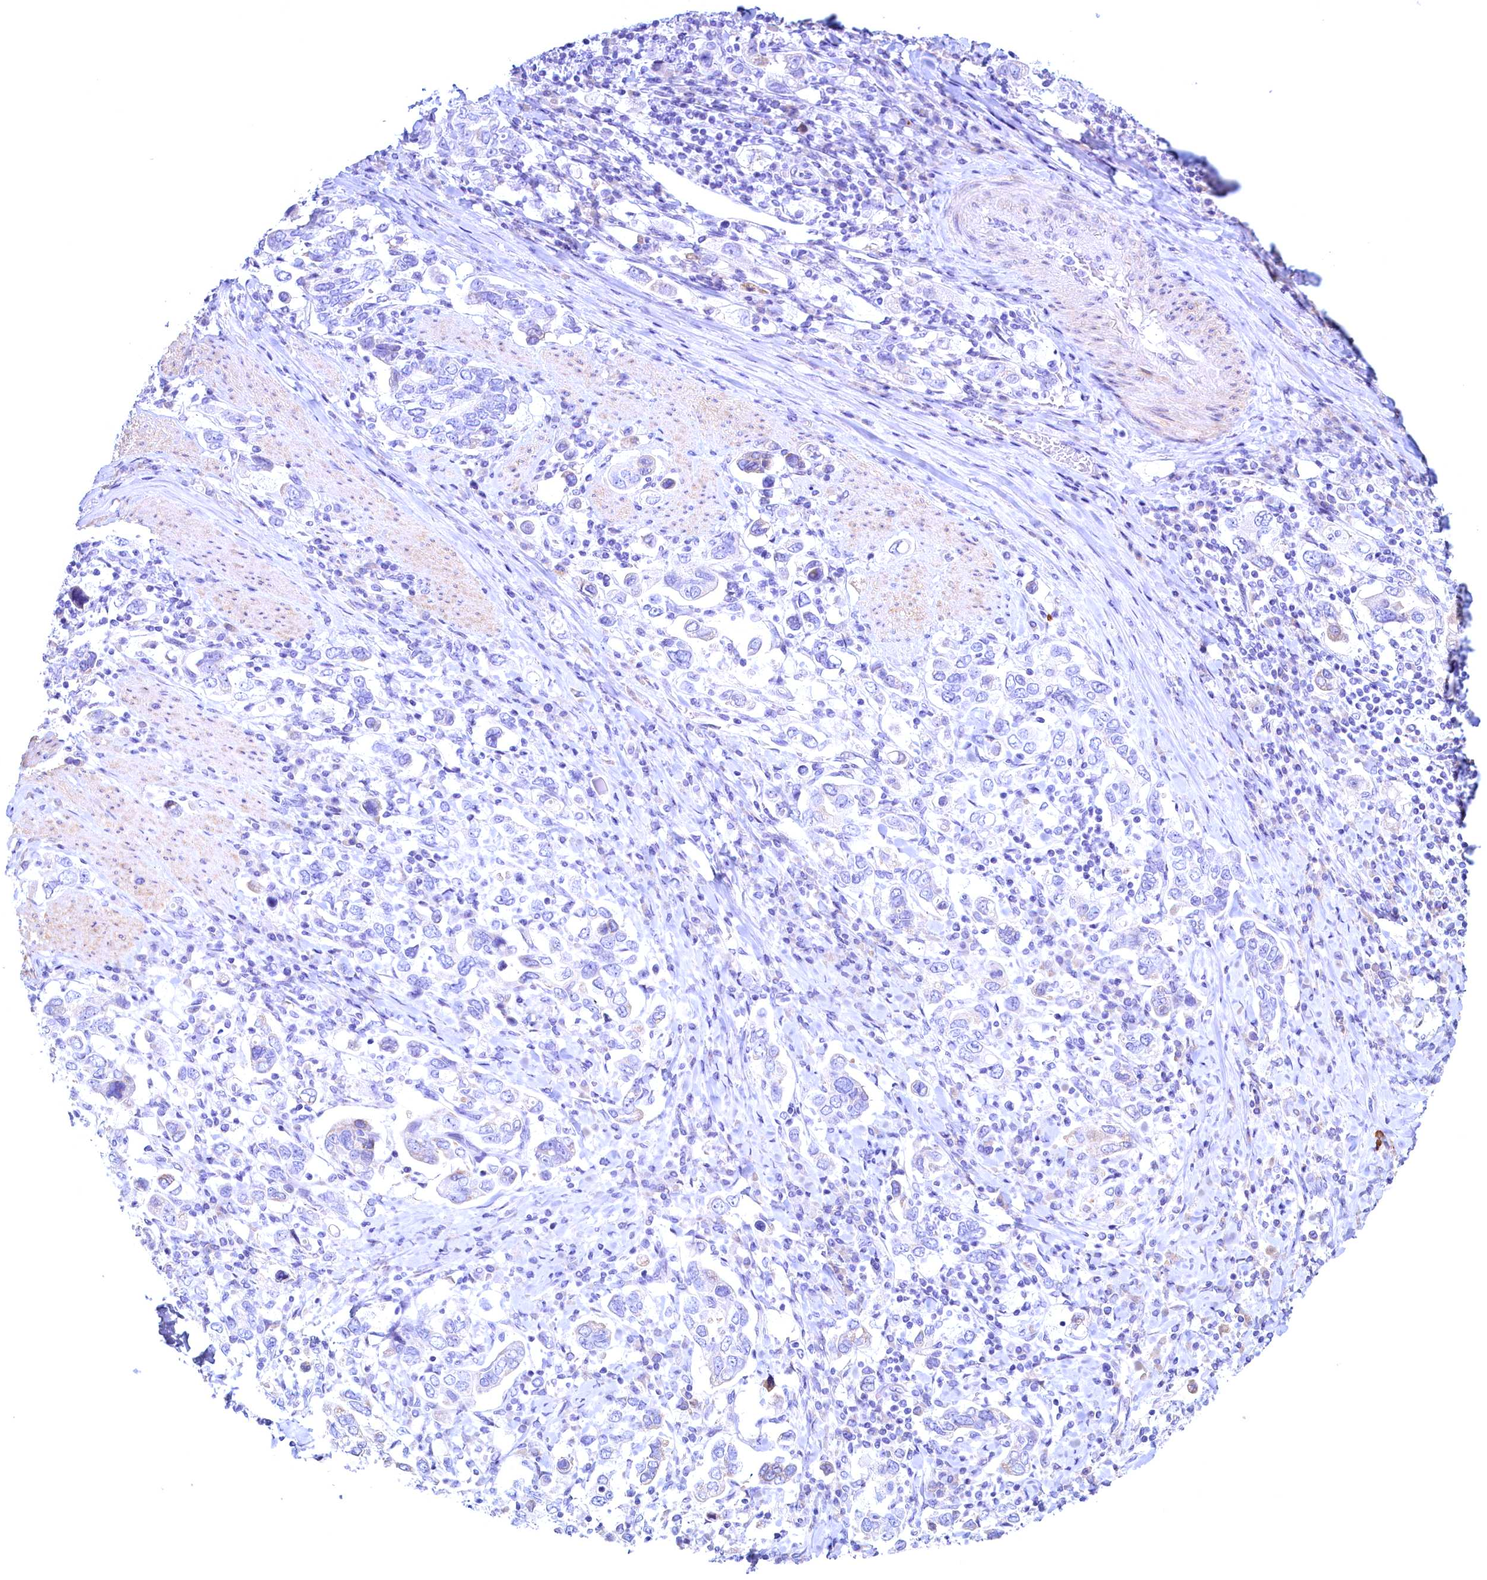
{"staining": {"intensity": "negative", "quantity": "none", "location": "none"}, "tissue": "stomach cancer", "cell_type": "Tumor cells", "image_type": "cancer", "snomed": [{"axis": "morphology", "description": "Adenocarcinoma, NOS"}, {"axis": "topography", "description": "Stomach, upper"}], "caption": "A histopathology image of stomach adenocarcinoma stained for a protein reveals no brown staining in tumor cells.", "gene": "MAP1LC3A", "patient": {"sex": "male", "age": 62}}